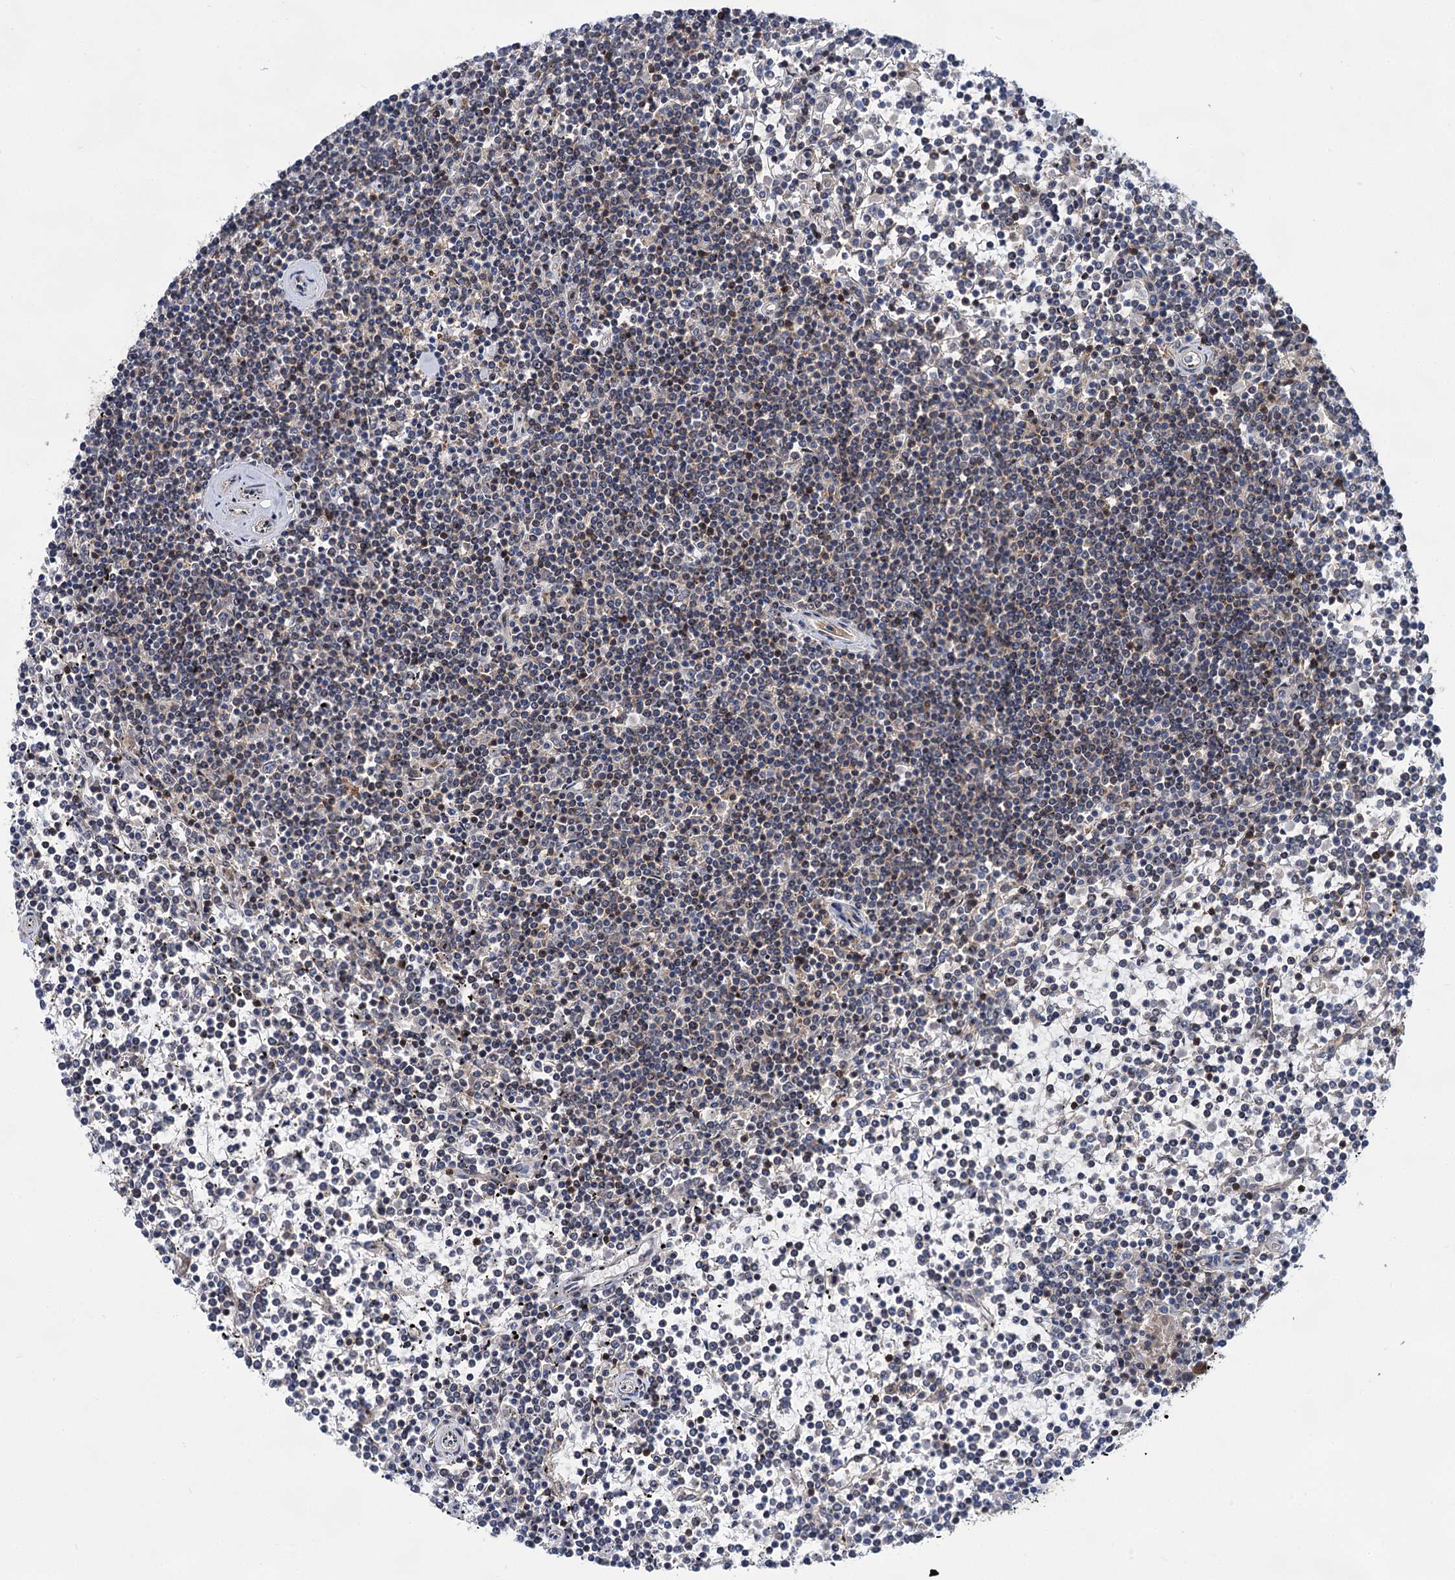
{"staining": {"intensity": "negative", "quantity": "none", "location": "none"}, "tissue": "lymphoma", "cell_type": "Tumor cells", "image_type": "cancer", "snomed": [{"axis": "morphology", "description": "Malignant lymphoma, non-Hodgkin's type, Low grade"}, {"axis": "topography", "description": "Spleen"}], "caption": "Human lymphoma stained for a protein using IHC shows no staining in tumor cells.", "gene": "ABLIM1", "patient": {"sex": "female", "age": 19}}